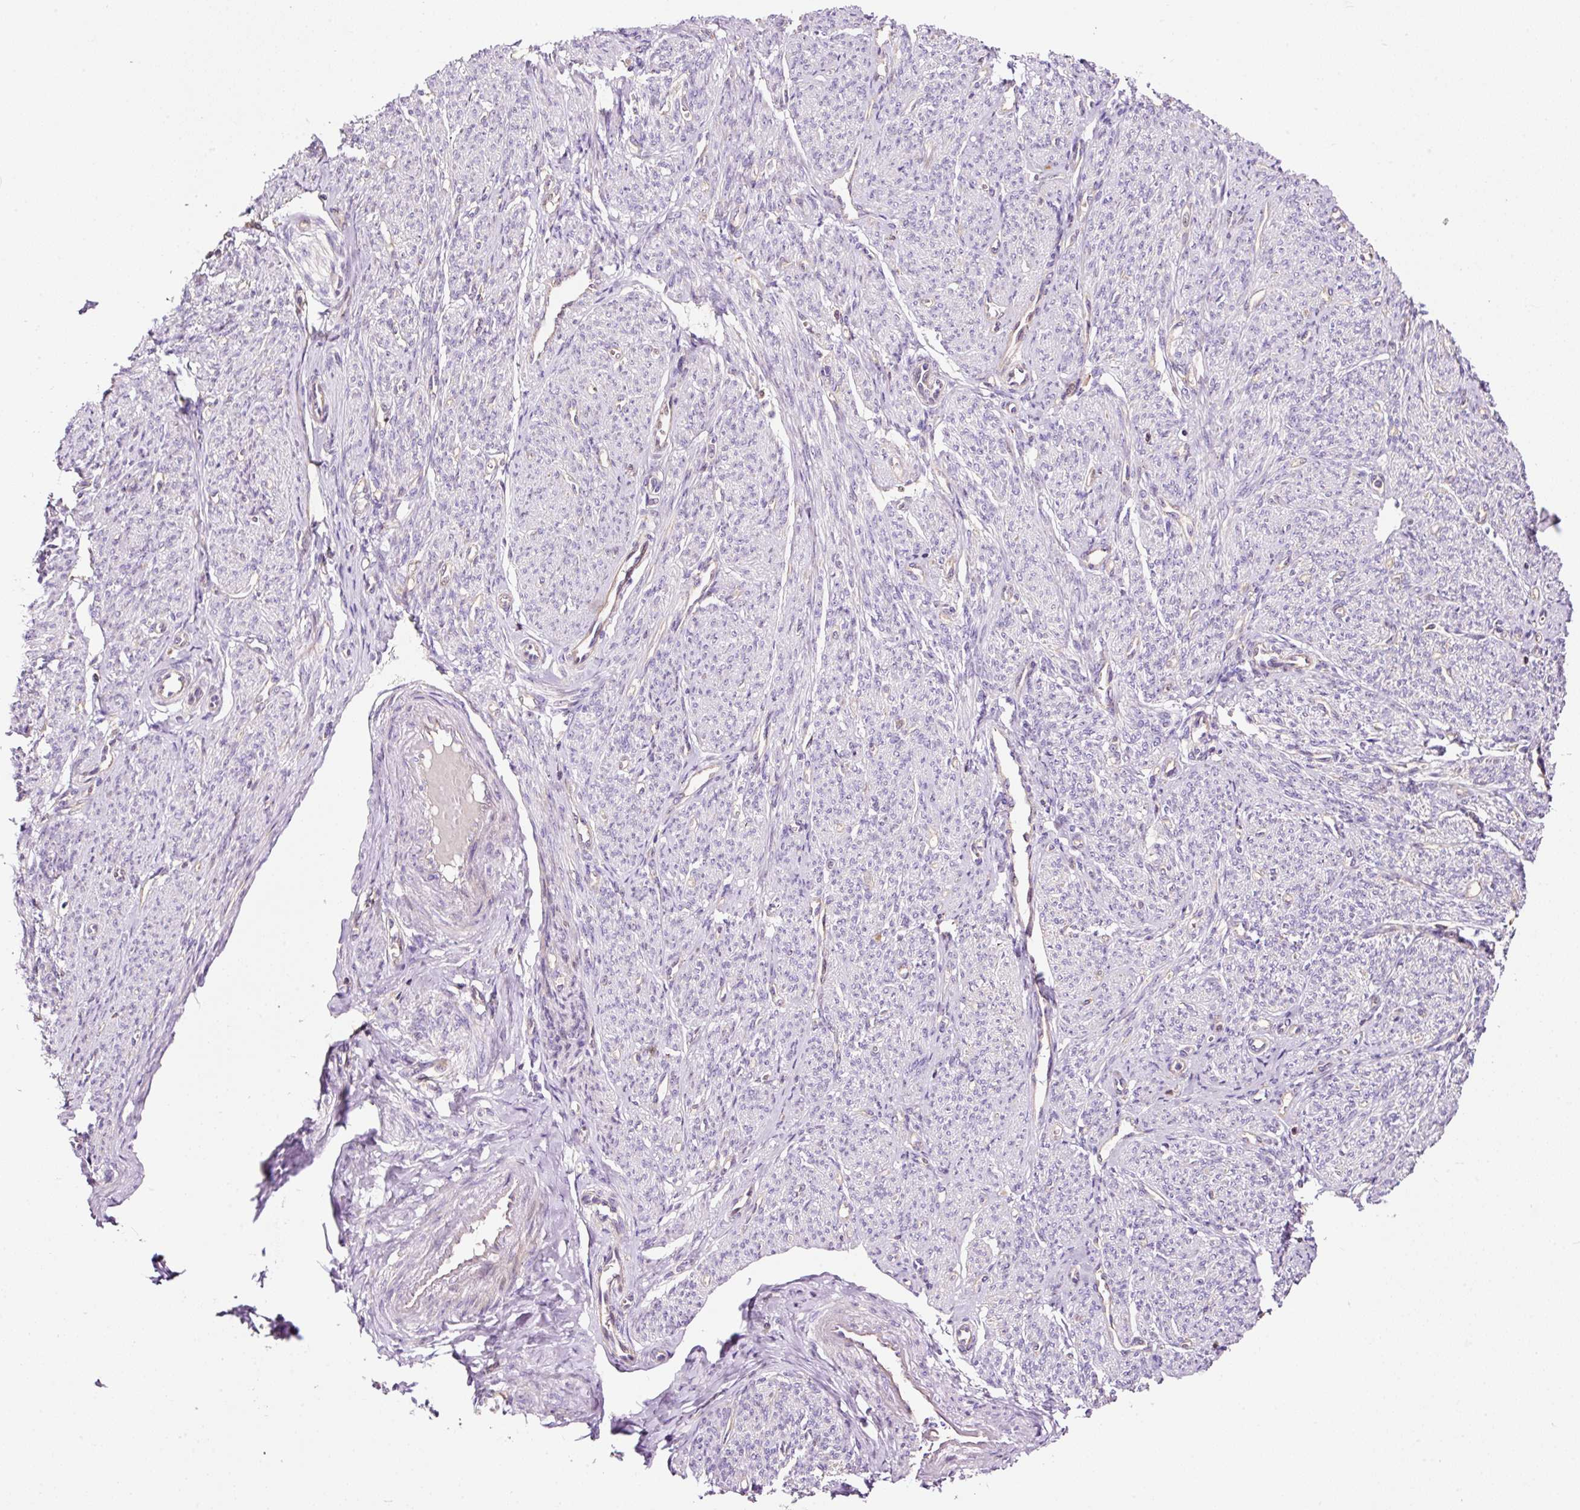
{"staining": {"intensity": "negative", "quantity": "none", "location": "none"}, "tissue": "smooth muscle", "cell_type": "Smooth muscle cells", "image_type": "normal", "snomed": [{"axis": "morphology", "description": "Normal tissue, NOS"}, {"axis": "topography", "description": "Smooth muscle"}], "caption": "IHC micrograph of unremarkable smooth muscle: smooth muscle stained with DAB (3,3'-diaminobenzidine) reveals no significant protein positivity in smooth muscle cells.", "gene": "BOLA3", "patient": {"sex": "female", "age": 65}}